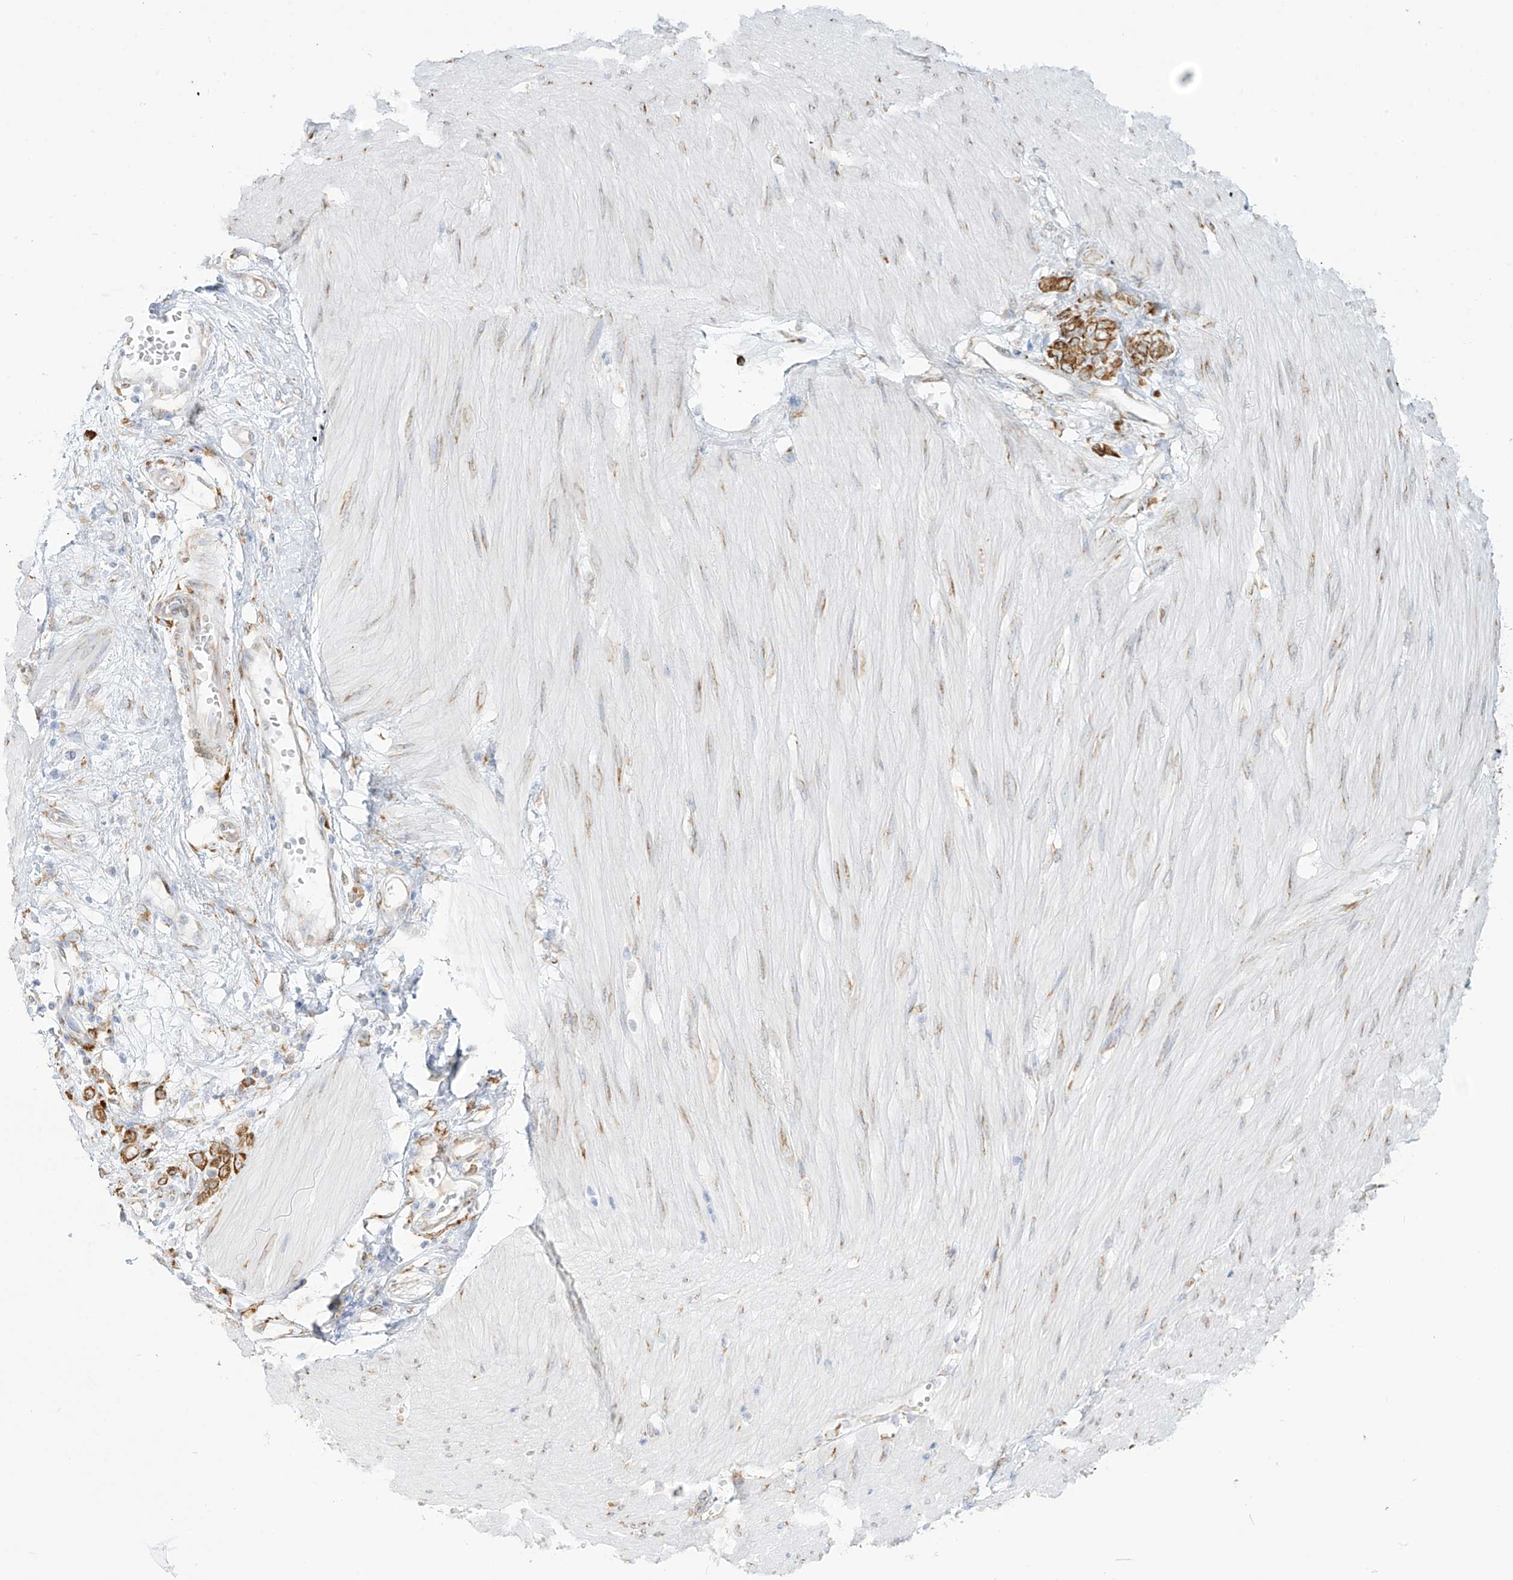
{"staining": {"intensity": "moderate", "quantity": "25%-75%", "location": "cytoplasmic/membranous"}, "tissue": "stomach cancer", "cell_type": "Tumor cells", "image_type": "cancer", "snomed": [{"axis": "morphology", "description": "Adenocarcinoma, NOS"}, {"axis": "topography", "description": "Stomach"}], "caption": "Immunohistochemistry (IHC) of human stomach adenocarcinoma displays medium levels of moderate cytoplasmic/membranous expression in about 25%-75% of tumor cells.", "gene": "LRRC59", "patient": {"sex": "female", "age": 76}}